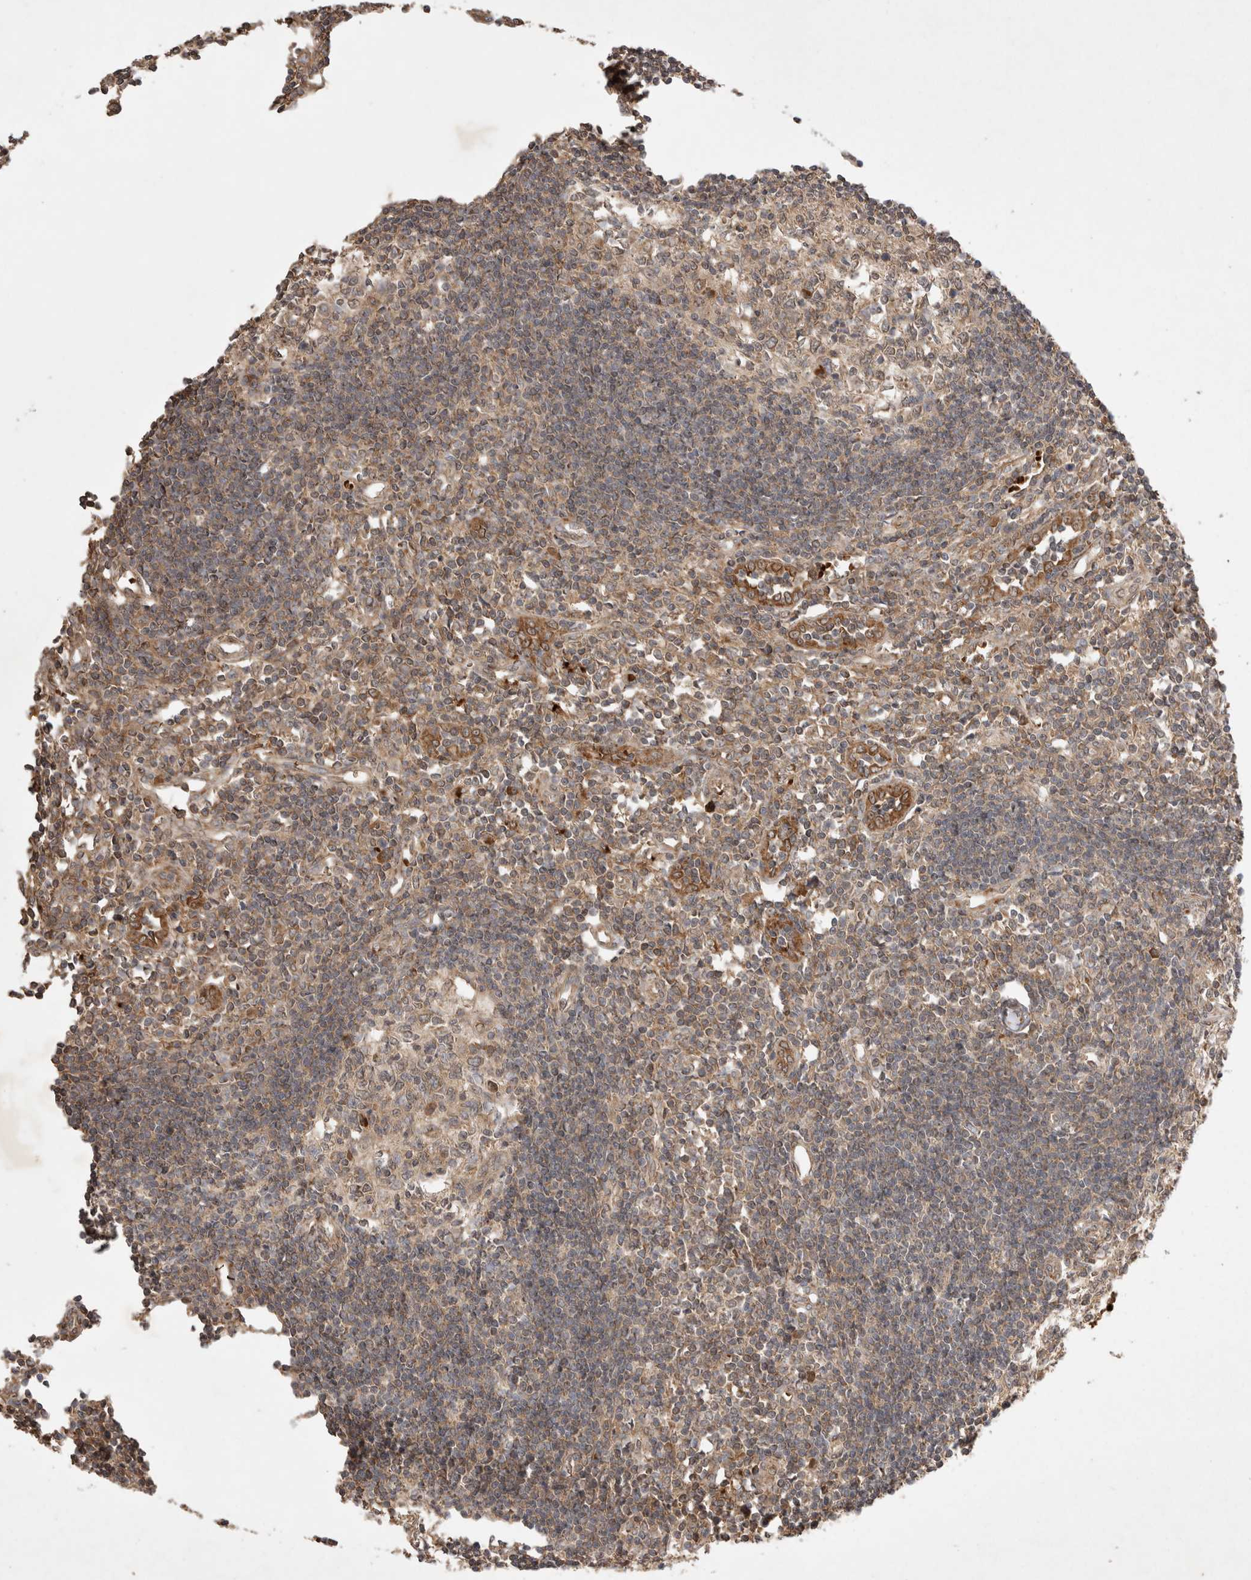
{"staining": {"intensity": "moderate", "quantity": "25%-75%", "location": "cytoplasmic/membranous"}, "tissue": "lymph node", "cell_type": "Germinal center cells", "image_type": "normal", "snomed": [{"axis": "morphology", "description": "Normal tissue, NOS"}, {"axis": "morphology", "description": "Malignant melanoma, Metastatic site"}, {"axis": "topography", "description": "Lymph node"}], "caption": "Moderate cytoplasmic/membranous protein expression is seen in approximately 25%-75% of germinal center cells in lymph node. (brown staining indicates protein expression, while blue staining denotes nuclei).", "gene": "FAM221A", "patient": {"sex": "male", "age": 41}}